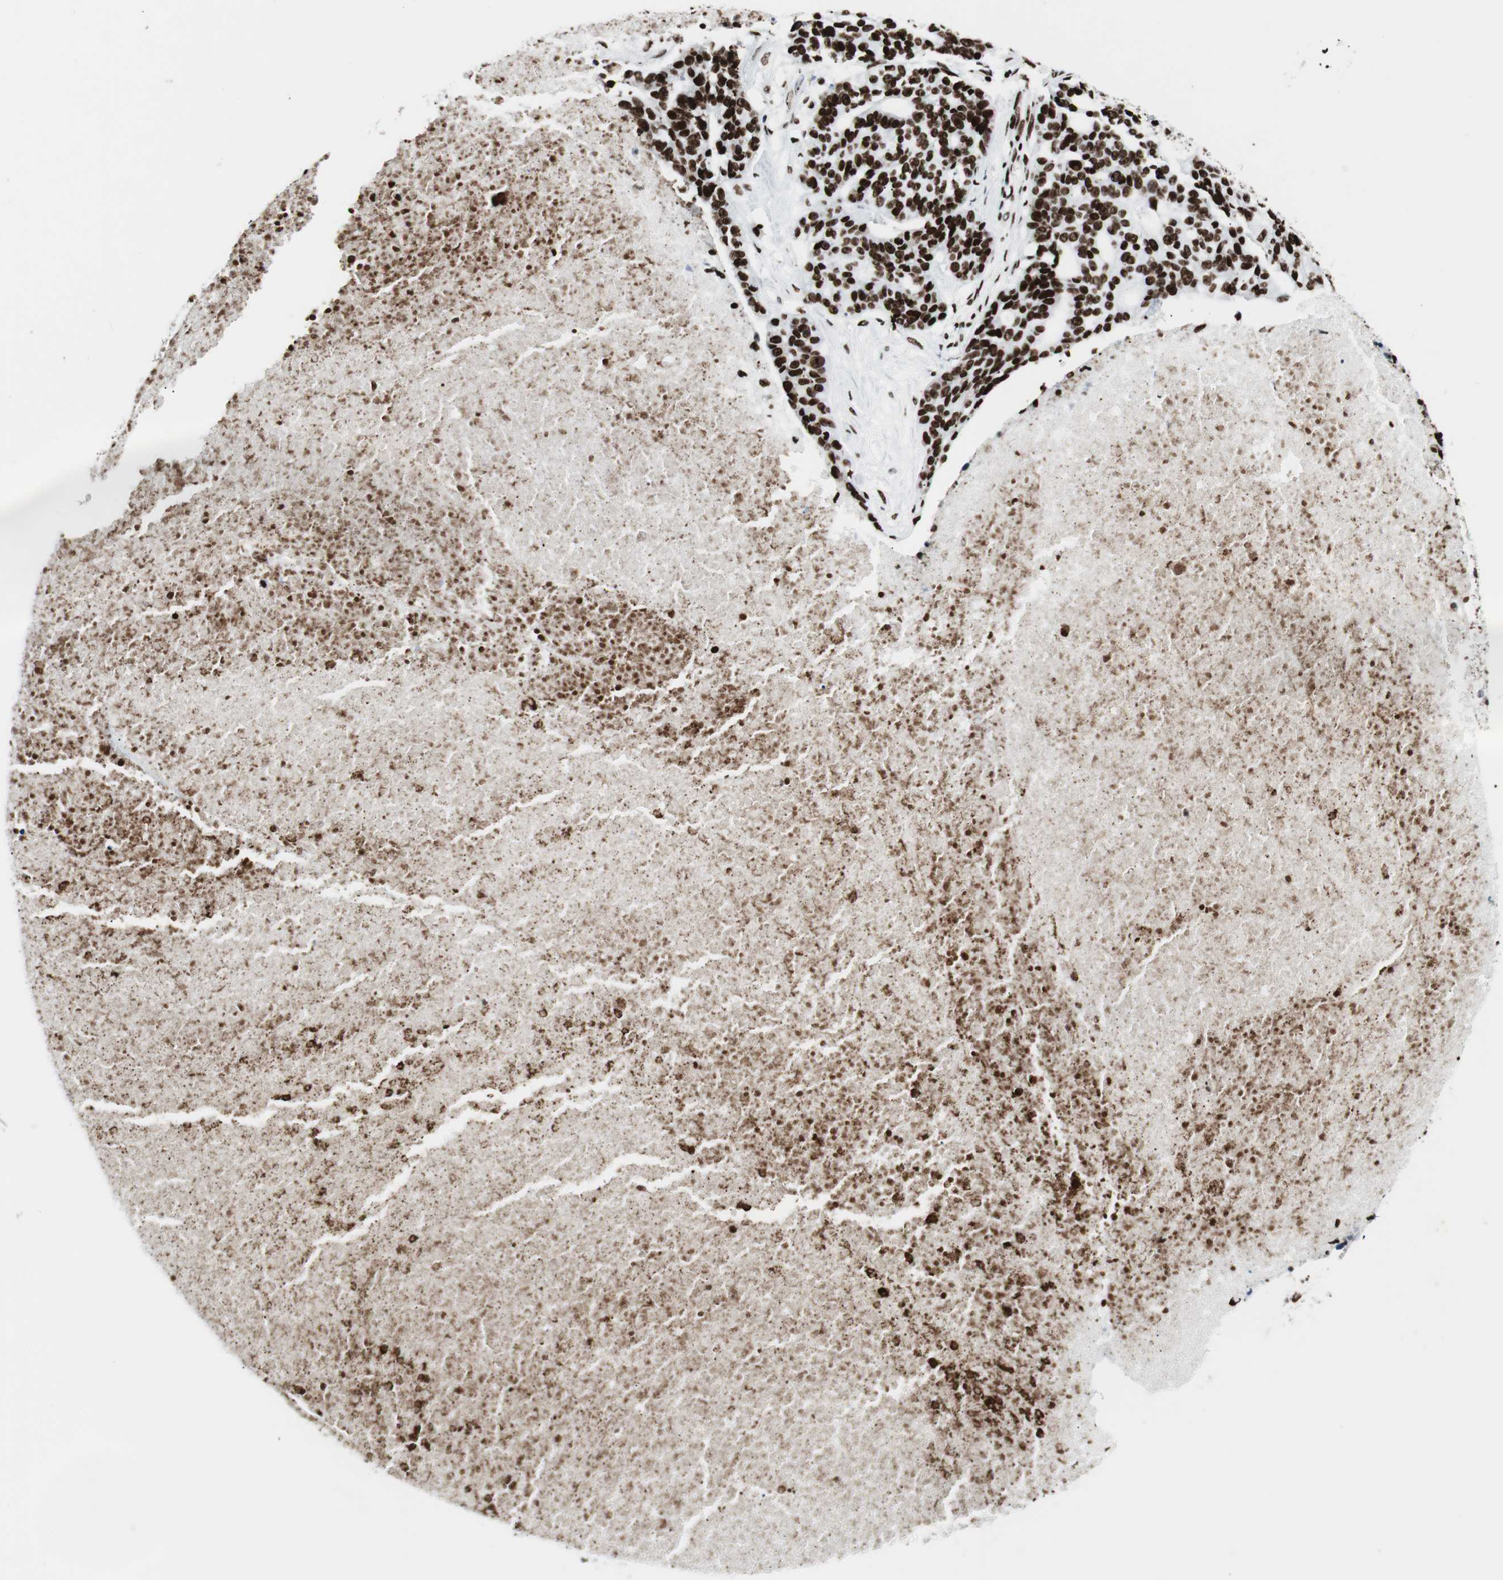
{"staining": {"intensity": "strong", "quantity": ">75%", "location": "nuclear"}, "tissue": "ovarian cancer", "cell_type": "Tumor cells", "image_type": "cancer", "snomed": [{"axis": "morphology", "description": "Cystadenocarcinoma, serous, NOS"}, {"axis": "topography", "description": "Ovary"}], "caption": "Protein staining of ovarian cancer tissue reveals strong nuclear expression in approximately >75% of tumor cells.", "gene": "NCL", "patient": {"sex": "female", "age": 59}}